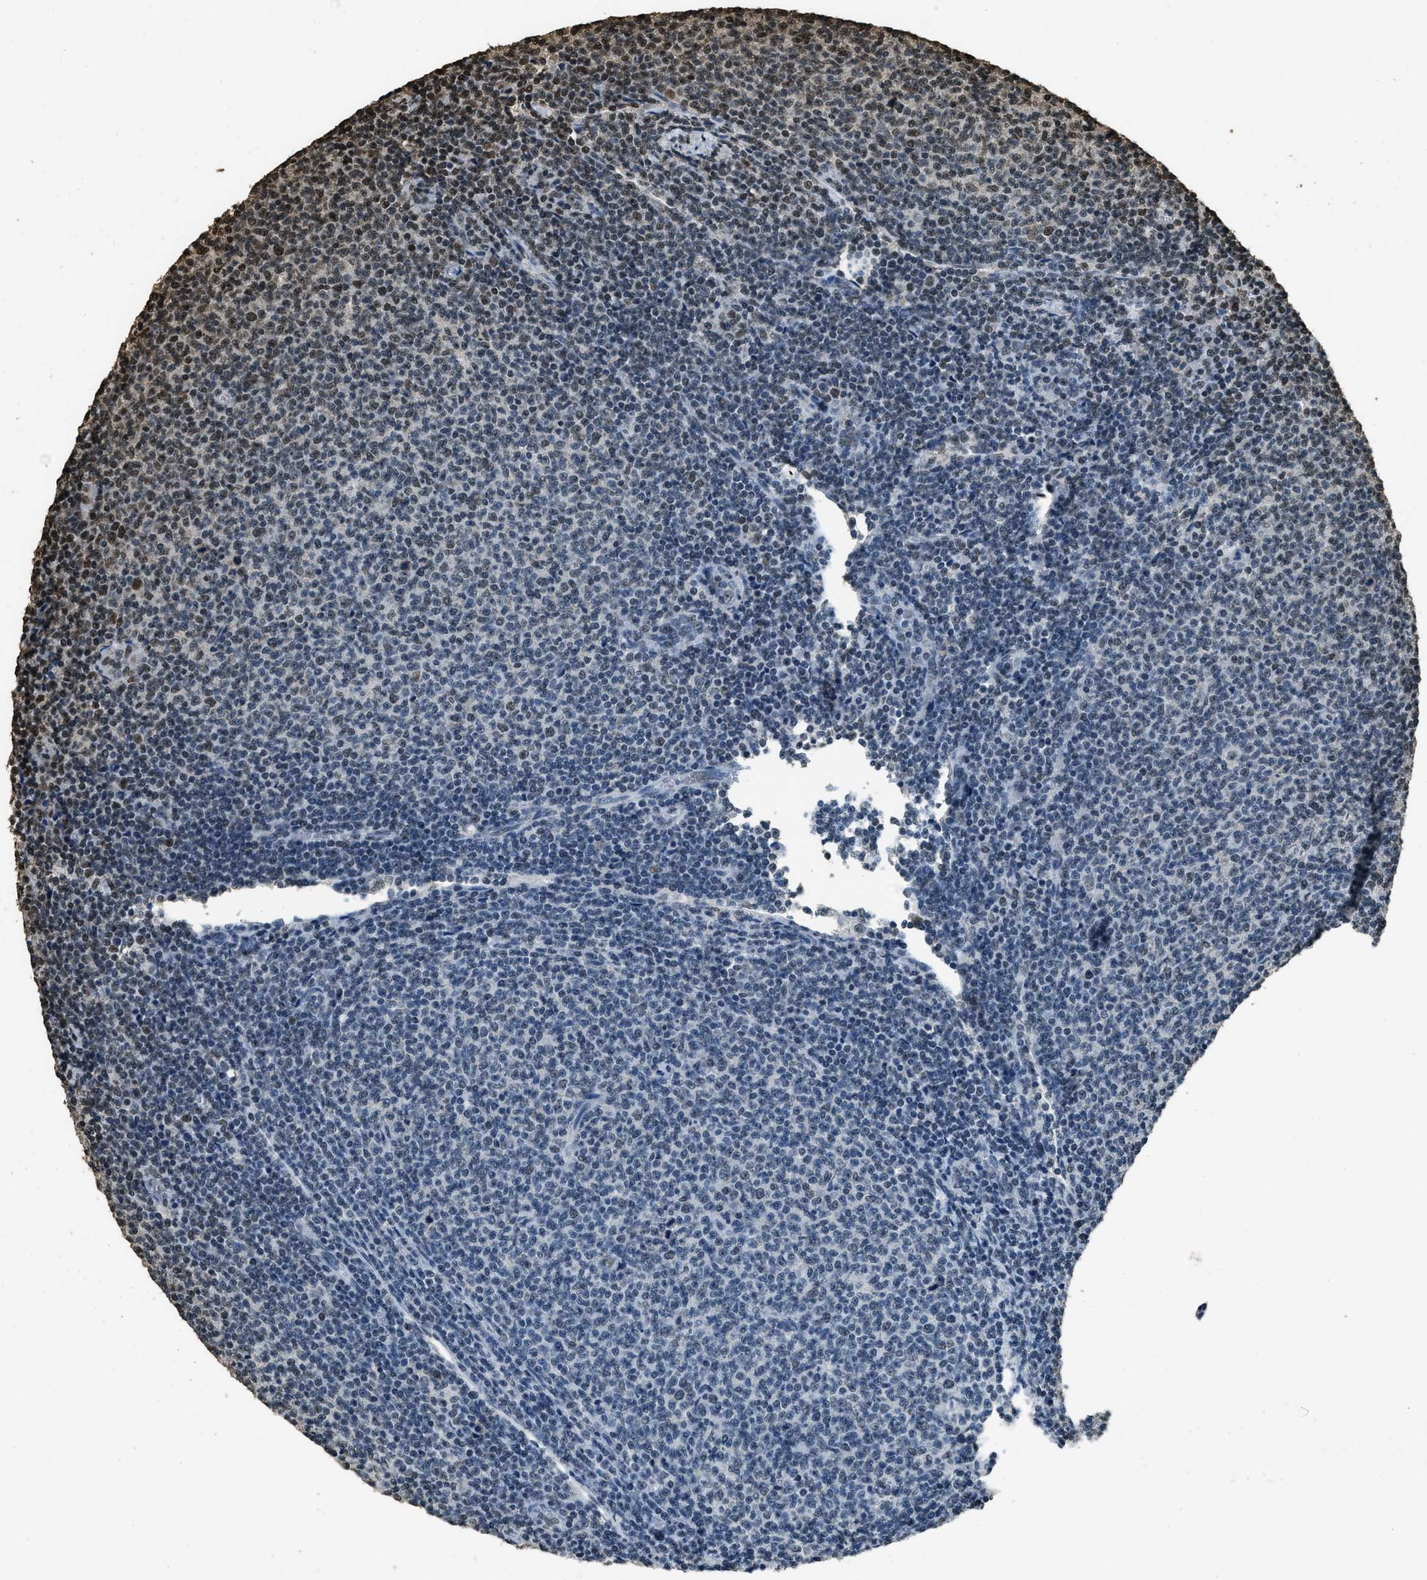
{"staining": {"intensity": "moderate", "quantity": "<25%", "location": "nuclear"}, "tissue": "lymphoma", "cell_type": "Tumor cells", "image_type": "cancer", "snomed": [{"axis": "morphology", "description": "Malignant lymphoma, non-Hodgkin's type, Low grade"}, {"axis": "topography", "description": "Lymph node"}], "caption": "This is a histology image of IHC staining of low-grade malignant lymphoma, non-Hodgkin's type, which shows moderate expression in the nuclear of tumor cells.", "gene": "MYB", "patient": {"sex": "male", "age": 66}}